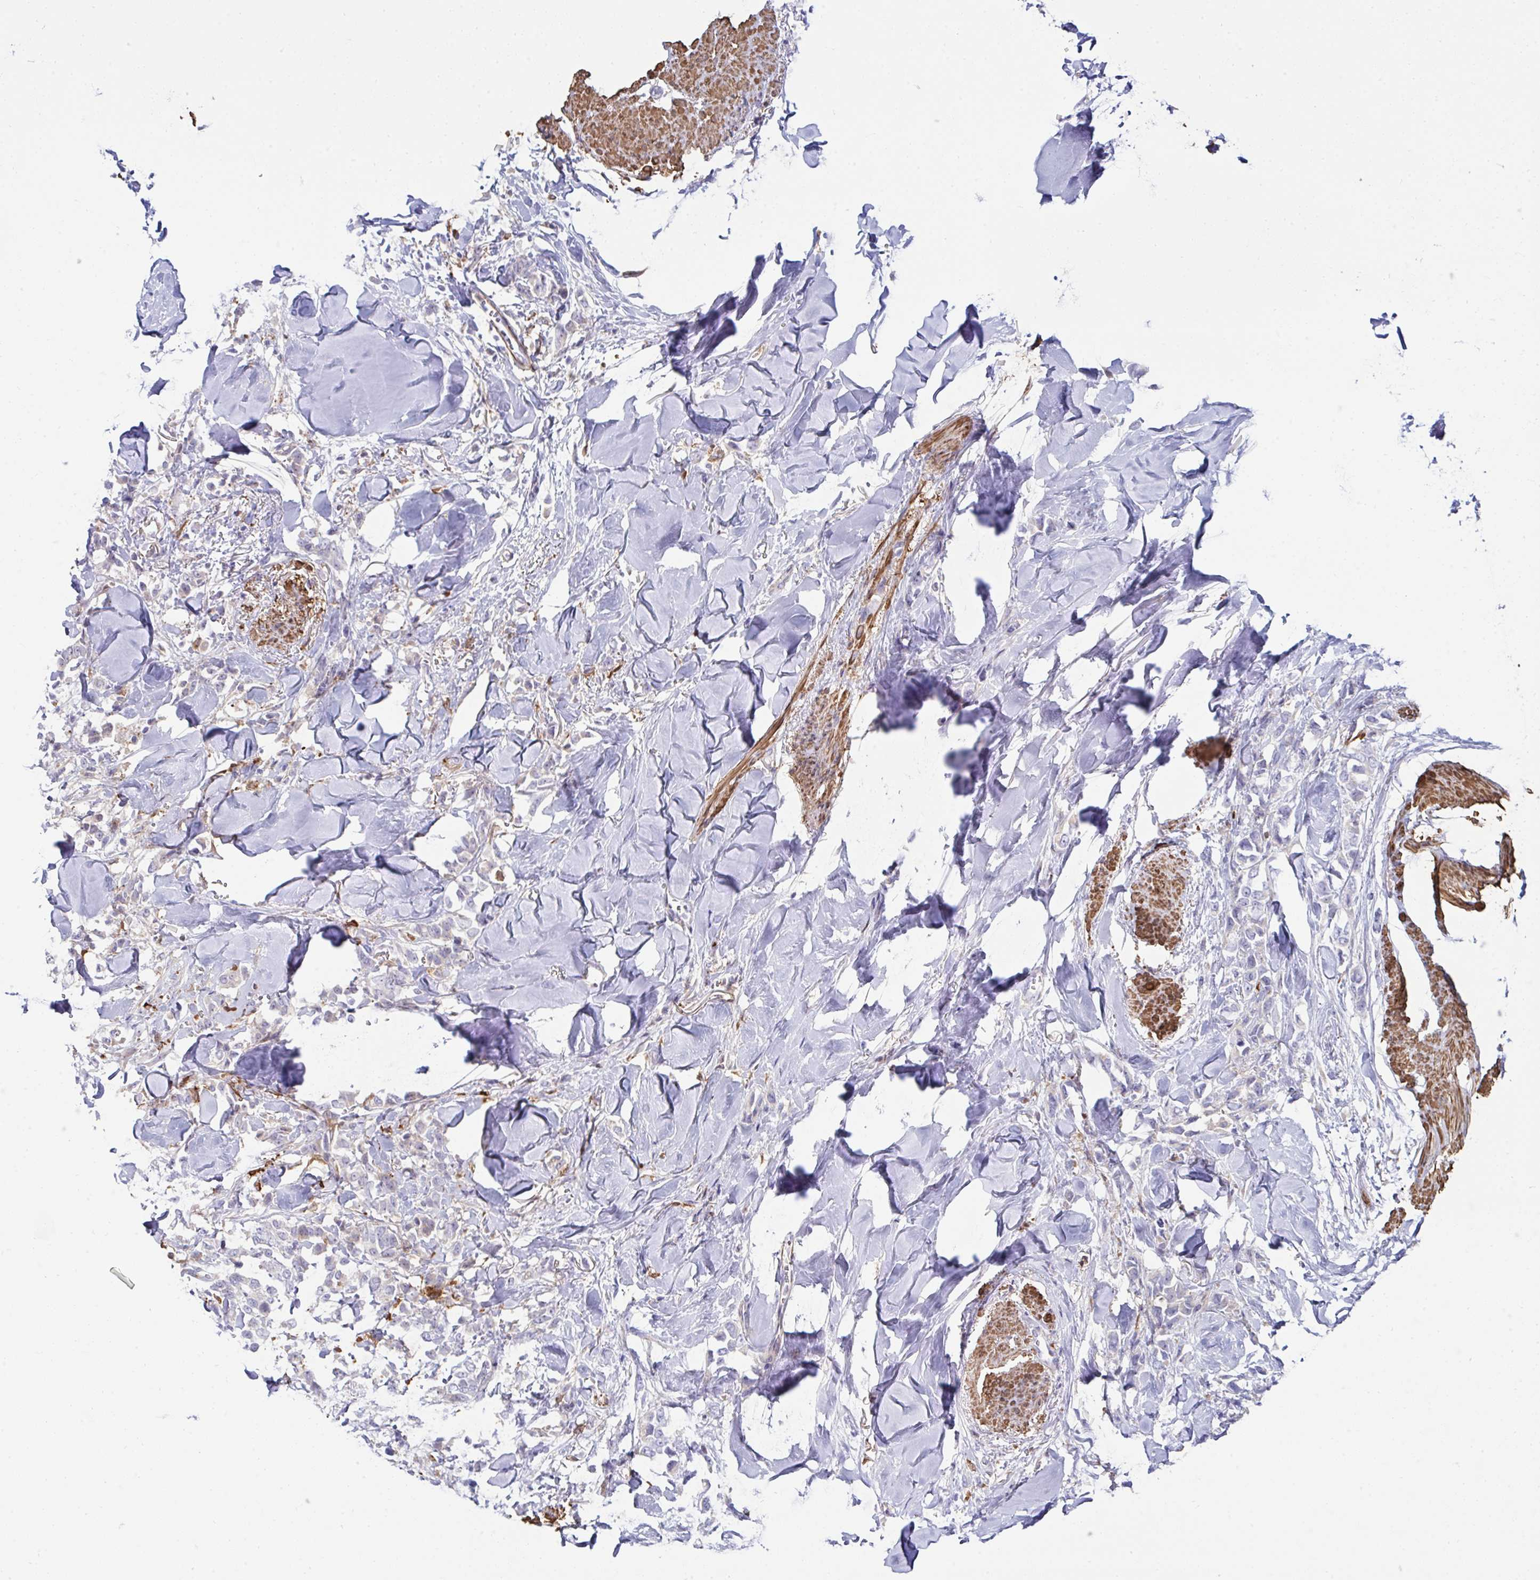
{"staining": {"intensity": "negative", "quantity": "none", "location": "none"}, "tissue": "breast cancer", "cell_type": "Tumor cells", "image_type": "cancer", "snomed": [{"axis": "morphology", "description": "Lobular carcinoma"}, {"axis": "topography", "description": "Breast"}], "caption": "Immunohistochemistry (IHC) image of neoplastic tissue: human breast cancer (lobular carcinoma) stained with DAB (3,3'-diaminobenzidine) shows no significant protein positivity in tumor cells.", "gene": "FBXL13", "patient": {"sex": "female", "age": 91}}